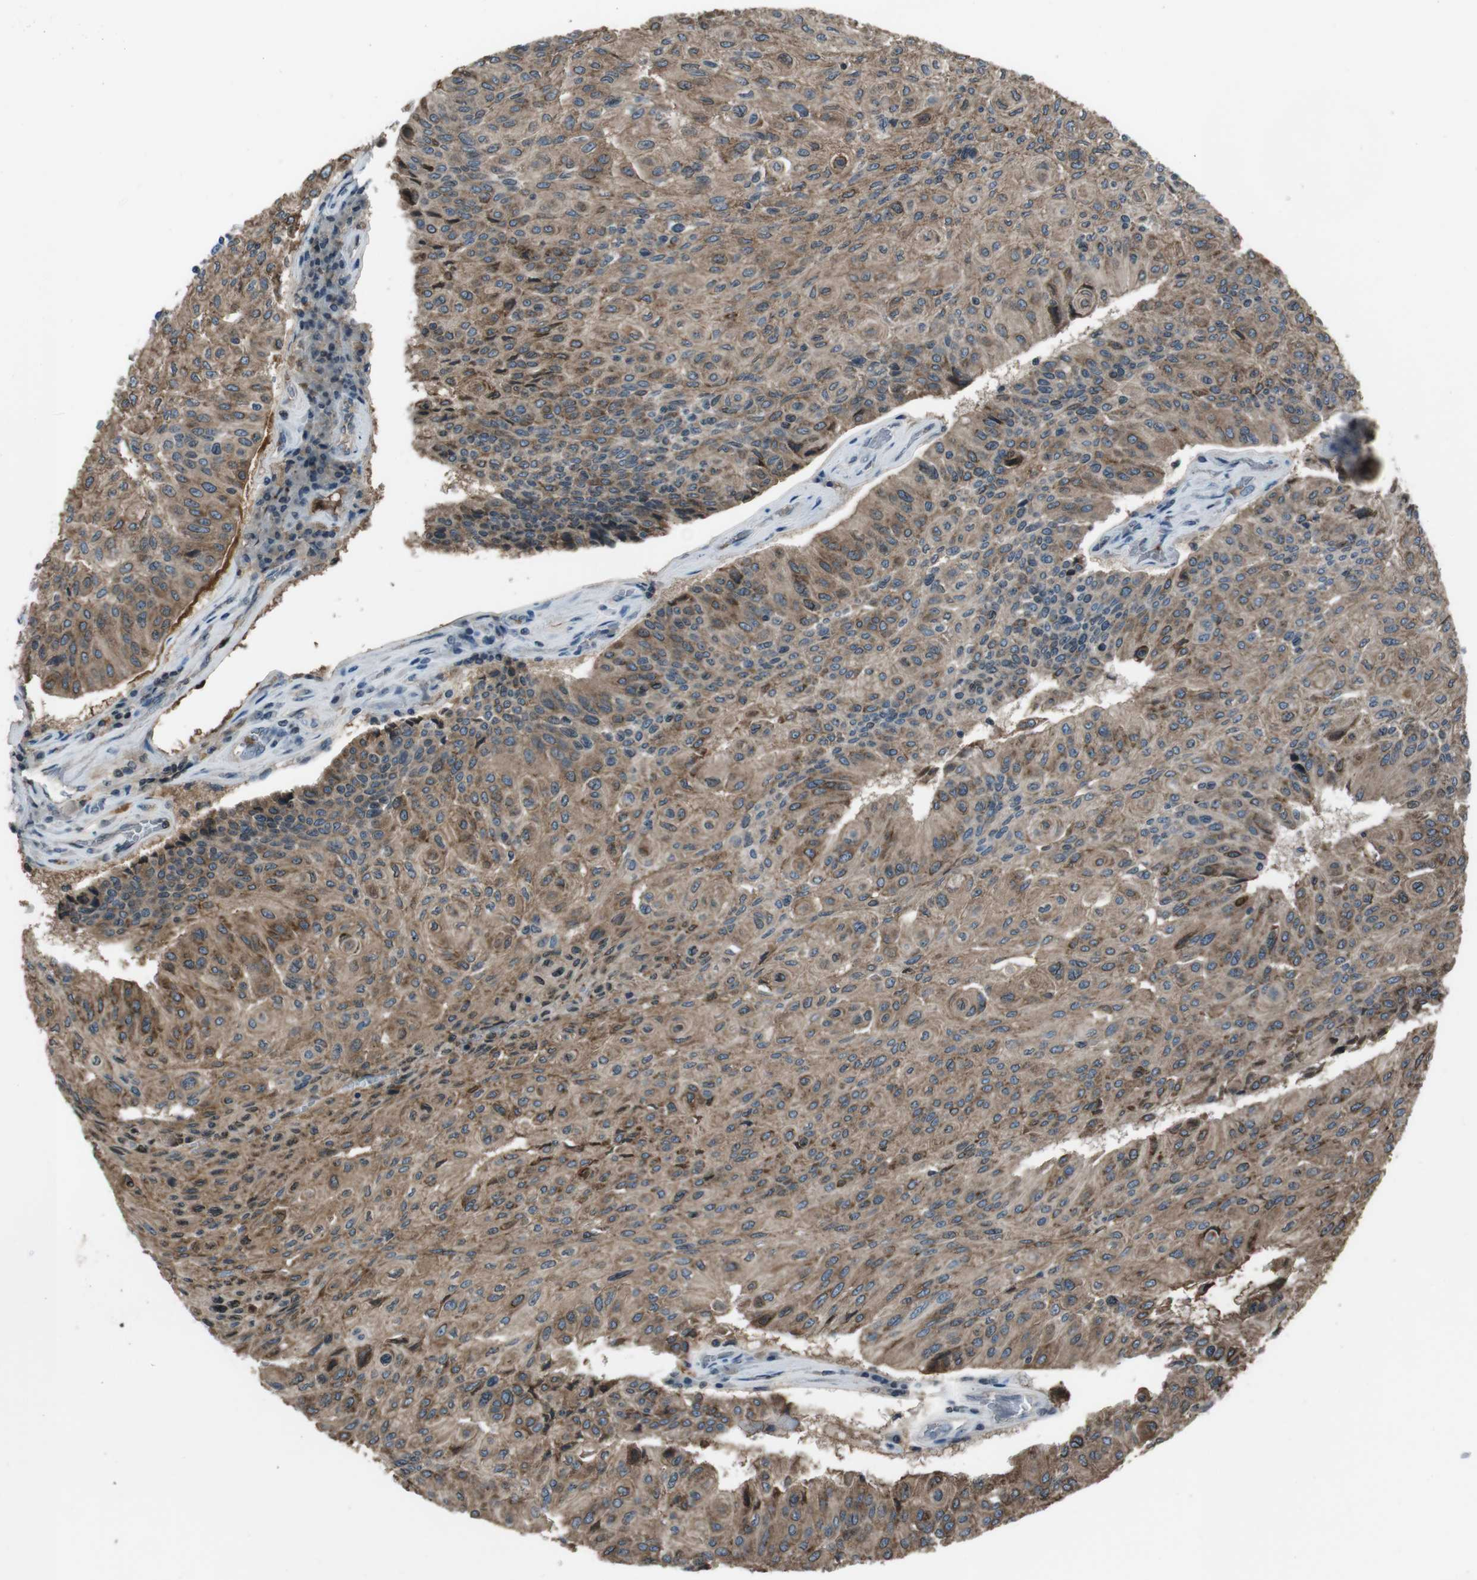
{"staining": {"intensity": "moderate", "quantity": ">75%", "location": "cytoplasmic/membranous"}, "tissue": "urothelial cancer", "cell_type": "Tumor cells", "image_type": "cancer", "snomed": [{"axis": "morphology", "description": "Urothelial carcinoma, High grade"}, {"axis": "topography", "description": "Urinary bladder"}], "caption": "Tumor cells display medium levels of moderate cytoplasmic/membranous staining in approximately >75% of cells in human high-grade urothelial carcinoma. Using DAB (3,3'-diaminobenzidine) (brown) and hematoxylin (blue) stains, captured at high magnification using brightfield microscopy.", "gene": "UGT1A6", "patient": {"sex": "male", "age": 66}}